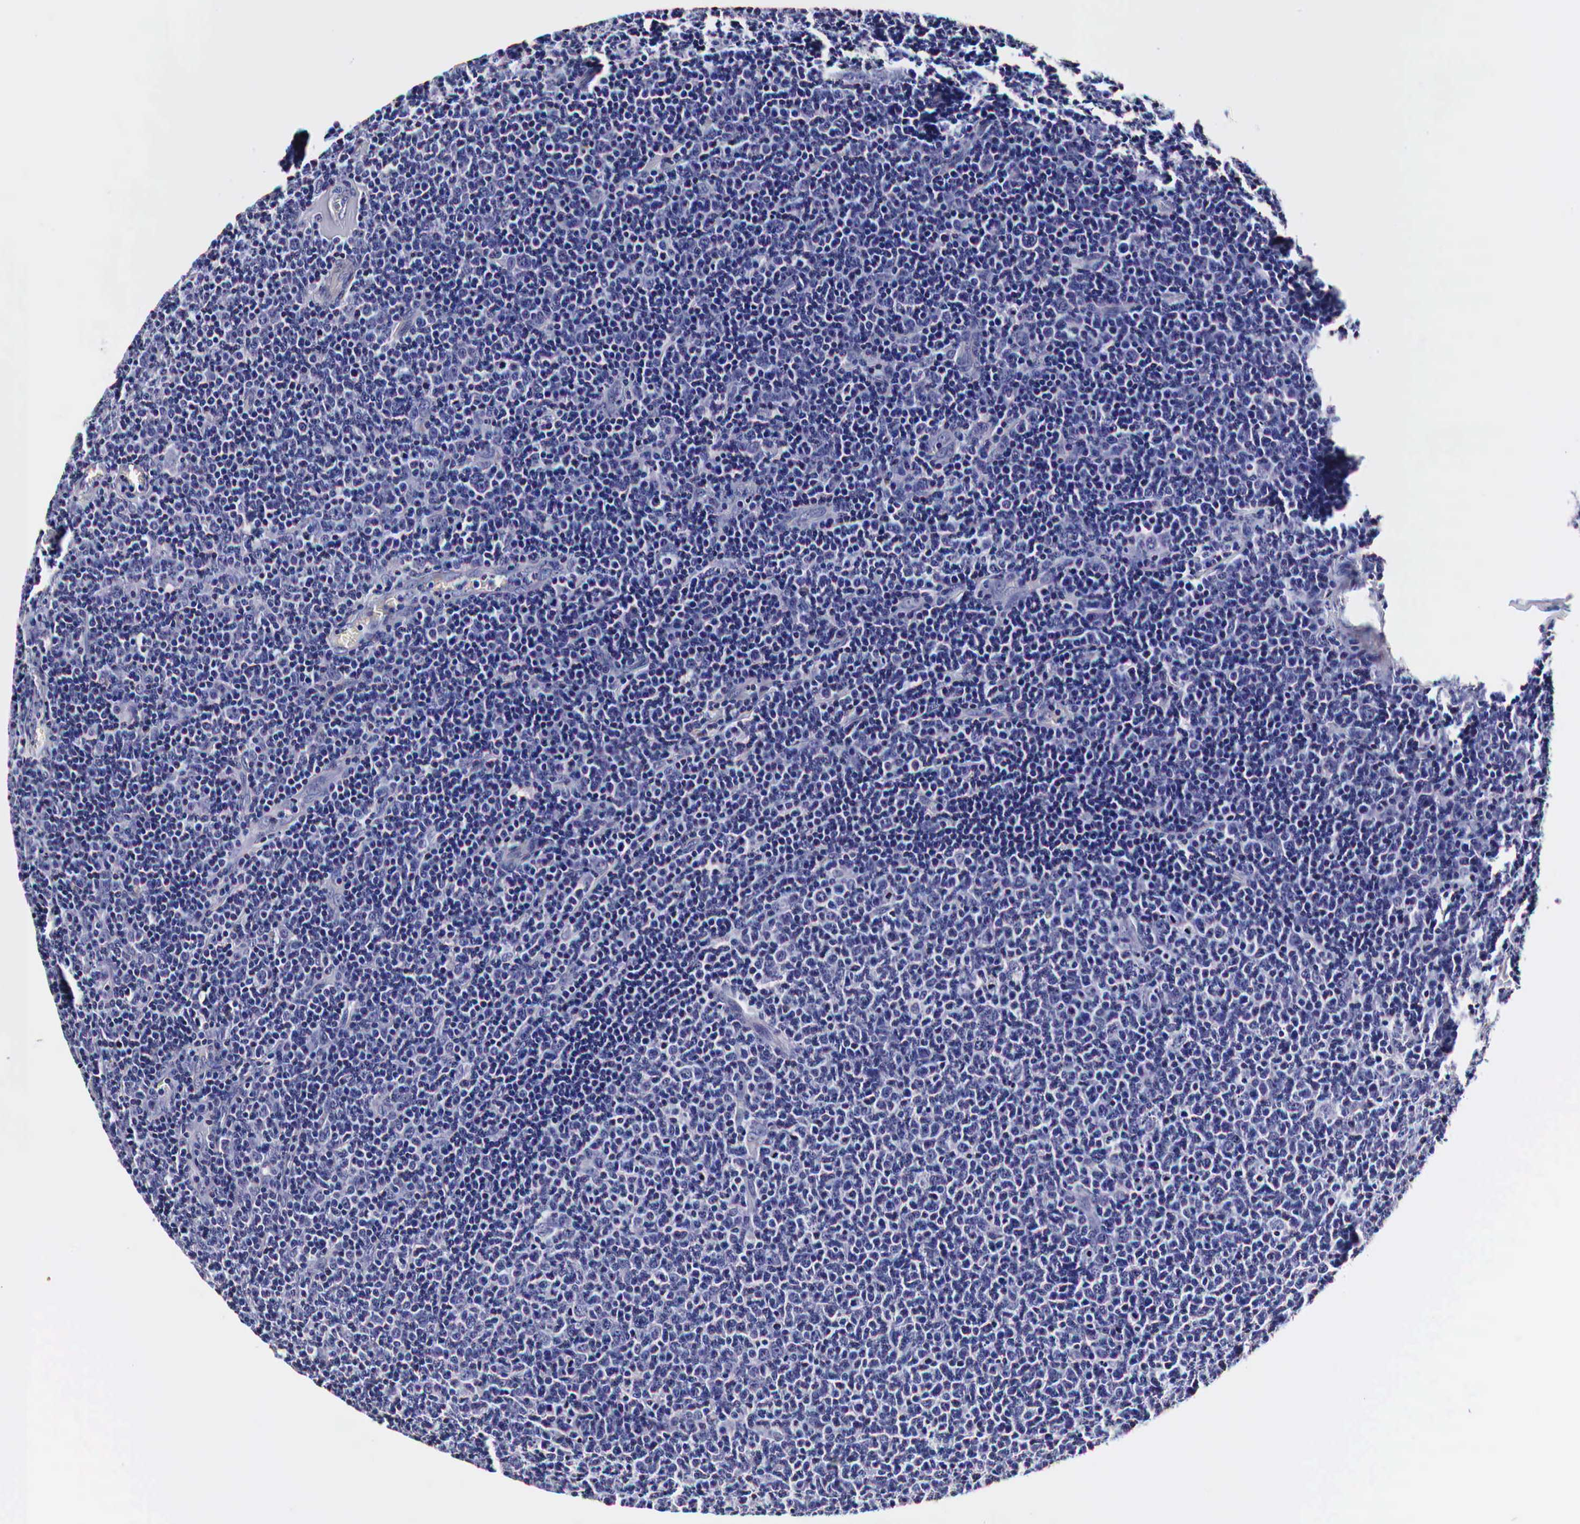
{"staining": {"intensity": "negative", "quantity": "none", "location": "none"}, "tissue": "lymphoma", "cell_type": "Tumor cells", "image_type": "cancer", "snomed": [{"axis": "morphology", "description": "Malignant lymphoma, non-Hodgkin's type, Low grade"}, {"axis": "topography", "description": "Lymph node"}], "caption": "This image is of lymphoma stained with immunohistochemistry to label a protein in brown with the nuclei are counter-stained blue. There is no staining in tumor cells.", "gene": "CKAP4", "patient": {"sex": "male", "age": 74}}